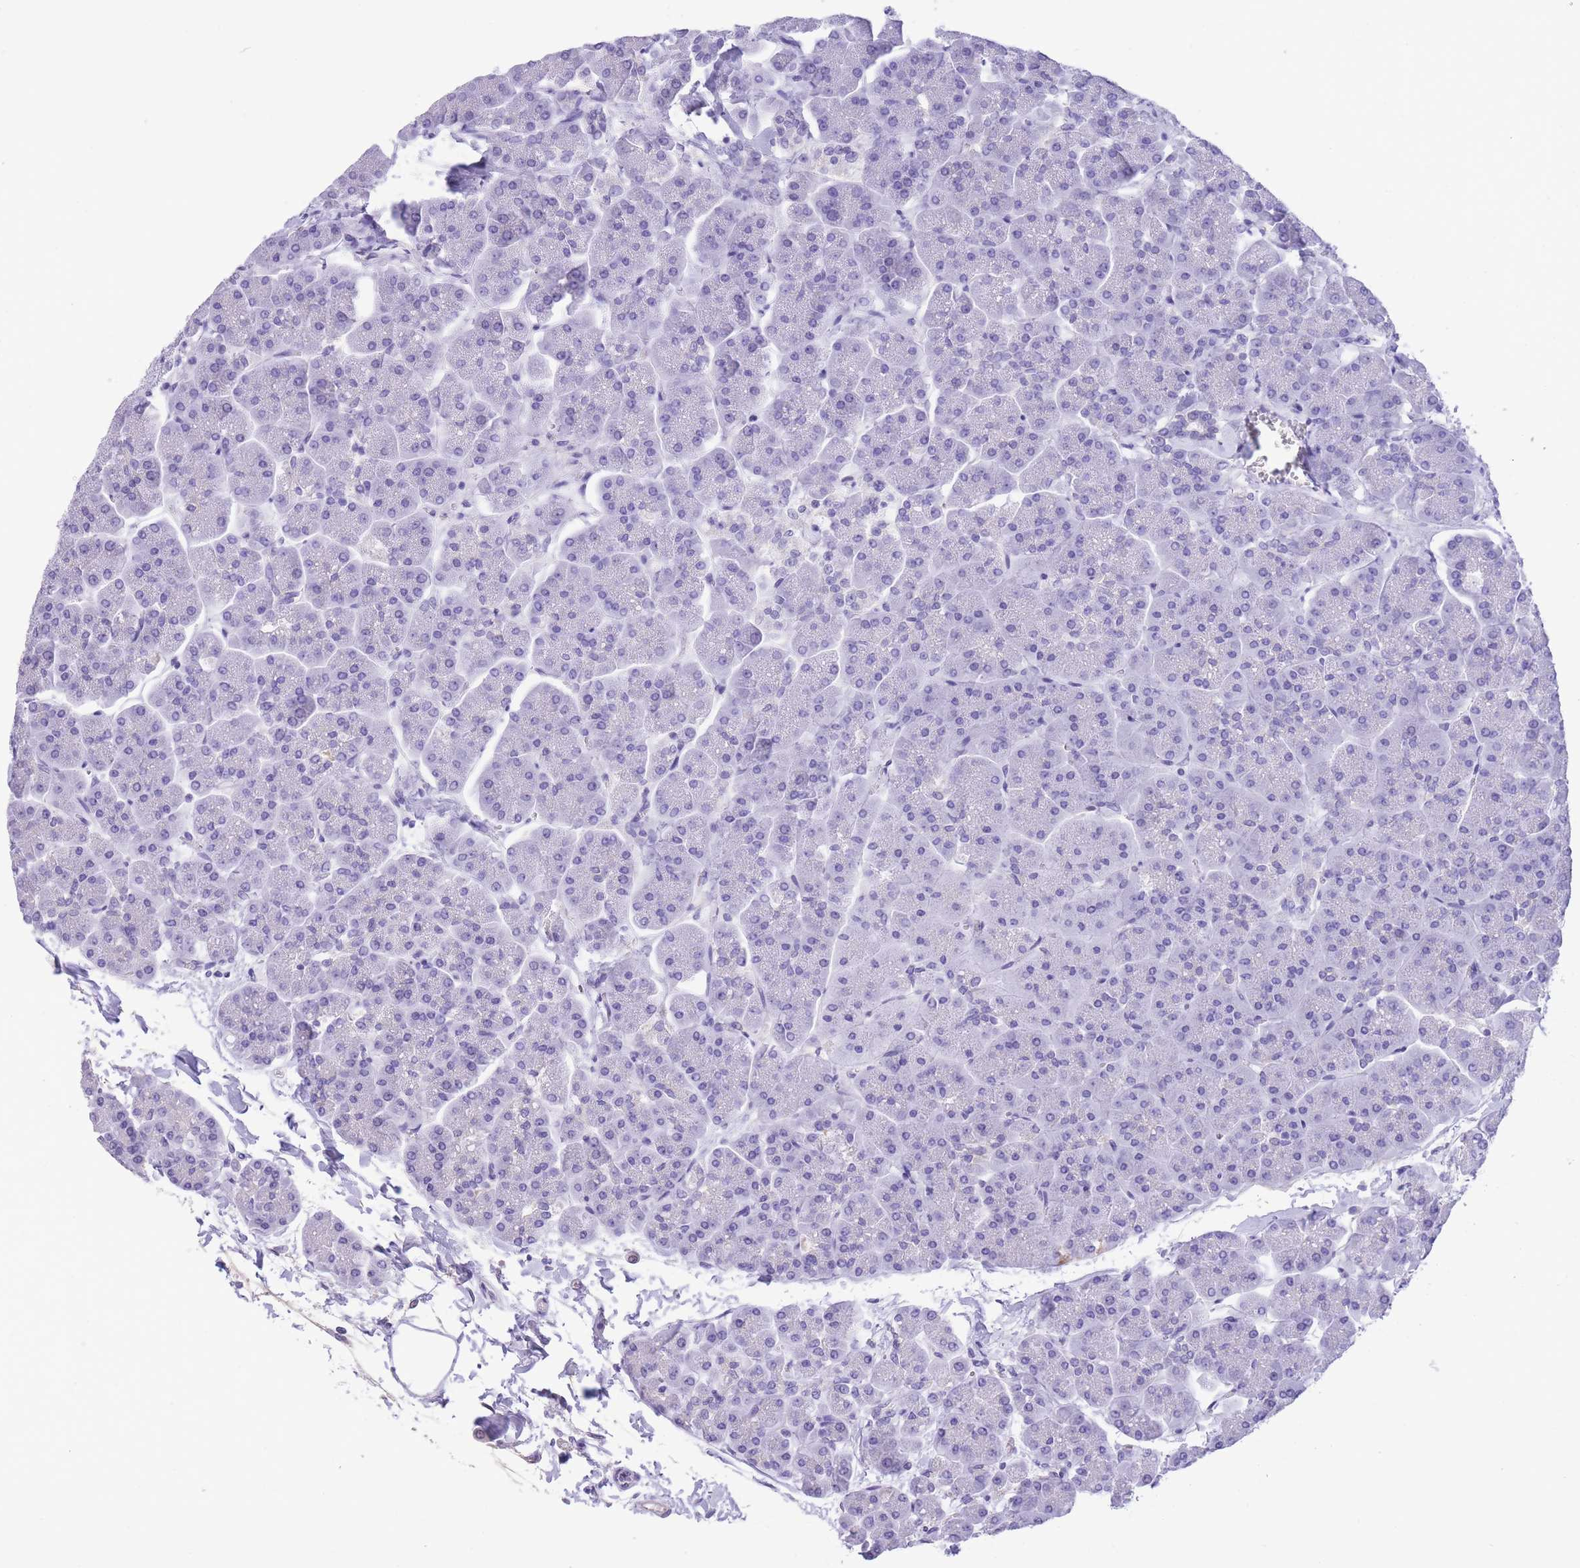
{"staining": {"intensity": "negative", "quantity": "none", "location": "none"}, "tissue": "pancreas", "cell_type": "Exocrine glandular cells", "image_type": "normal", "snomed": [{"axis": "morphology", "description": "Normal tissue, NOS"}, {"axis": "topography", "description": "Pancreas"}, {"axis": "topography", "description": "Peripheral nerve tissue"}], "caption": "Normal pancreas was stained to show a protein in brown. There is no significant staining in exocrine glandular cells.", "gene": "RAI2", "patient": {"sex": "male", "age": 54}}